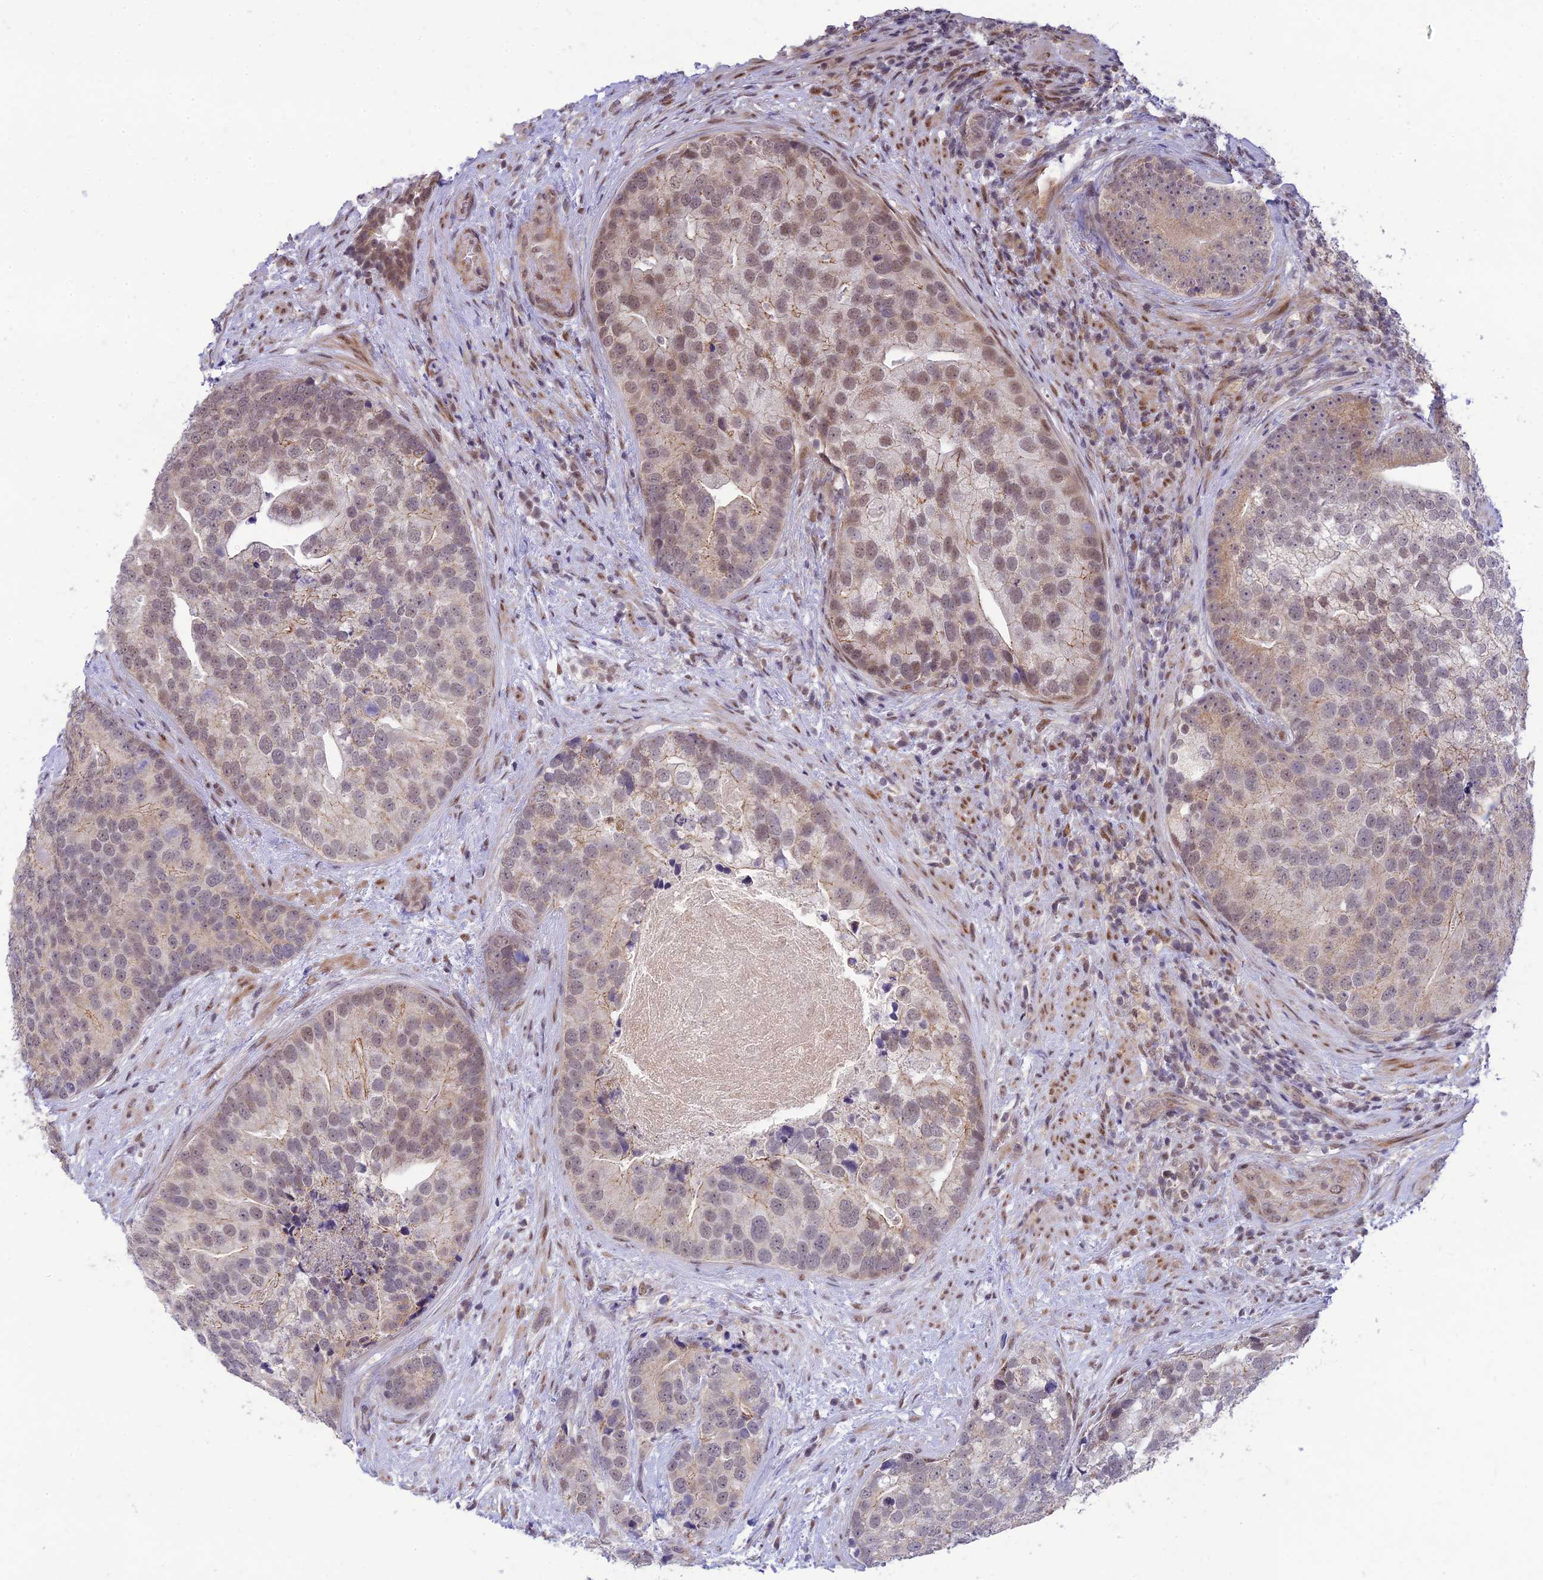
{"staining": {"intensity": "moderate", "quantity": "<25%", "location": "nuclear"}, "tissue": "prostate cancer", "cell_type": "Tumor cells", "image_type": "cancer", "snomed": [{"axis": "morphology", "description": "Adenocarcinoma, High grade"}, {"axis": "topography", "description": "Prostate"}], "caption": "Moderate nuclear protein positivity is seen in about <25% of tumor cells in high-grade adenocarcinoma (prostate).", "gene": "MICOS13", "patient": {"sex": "male", "age": 62}}